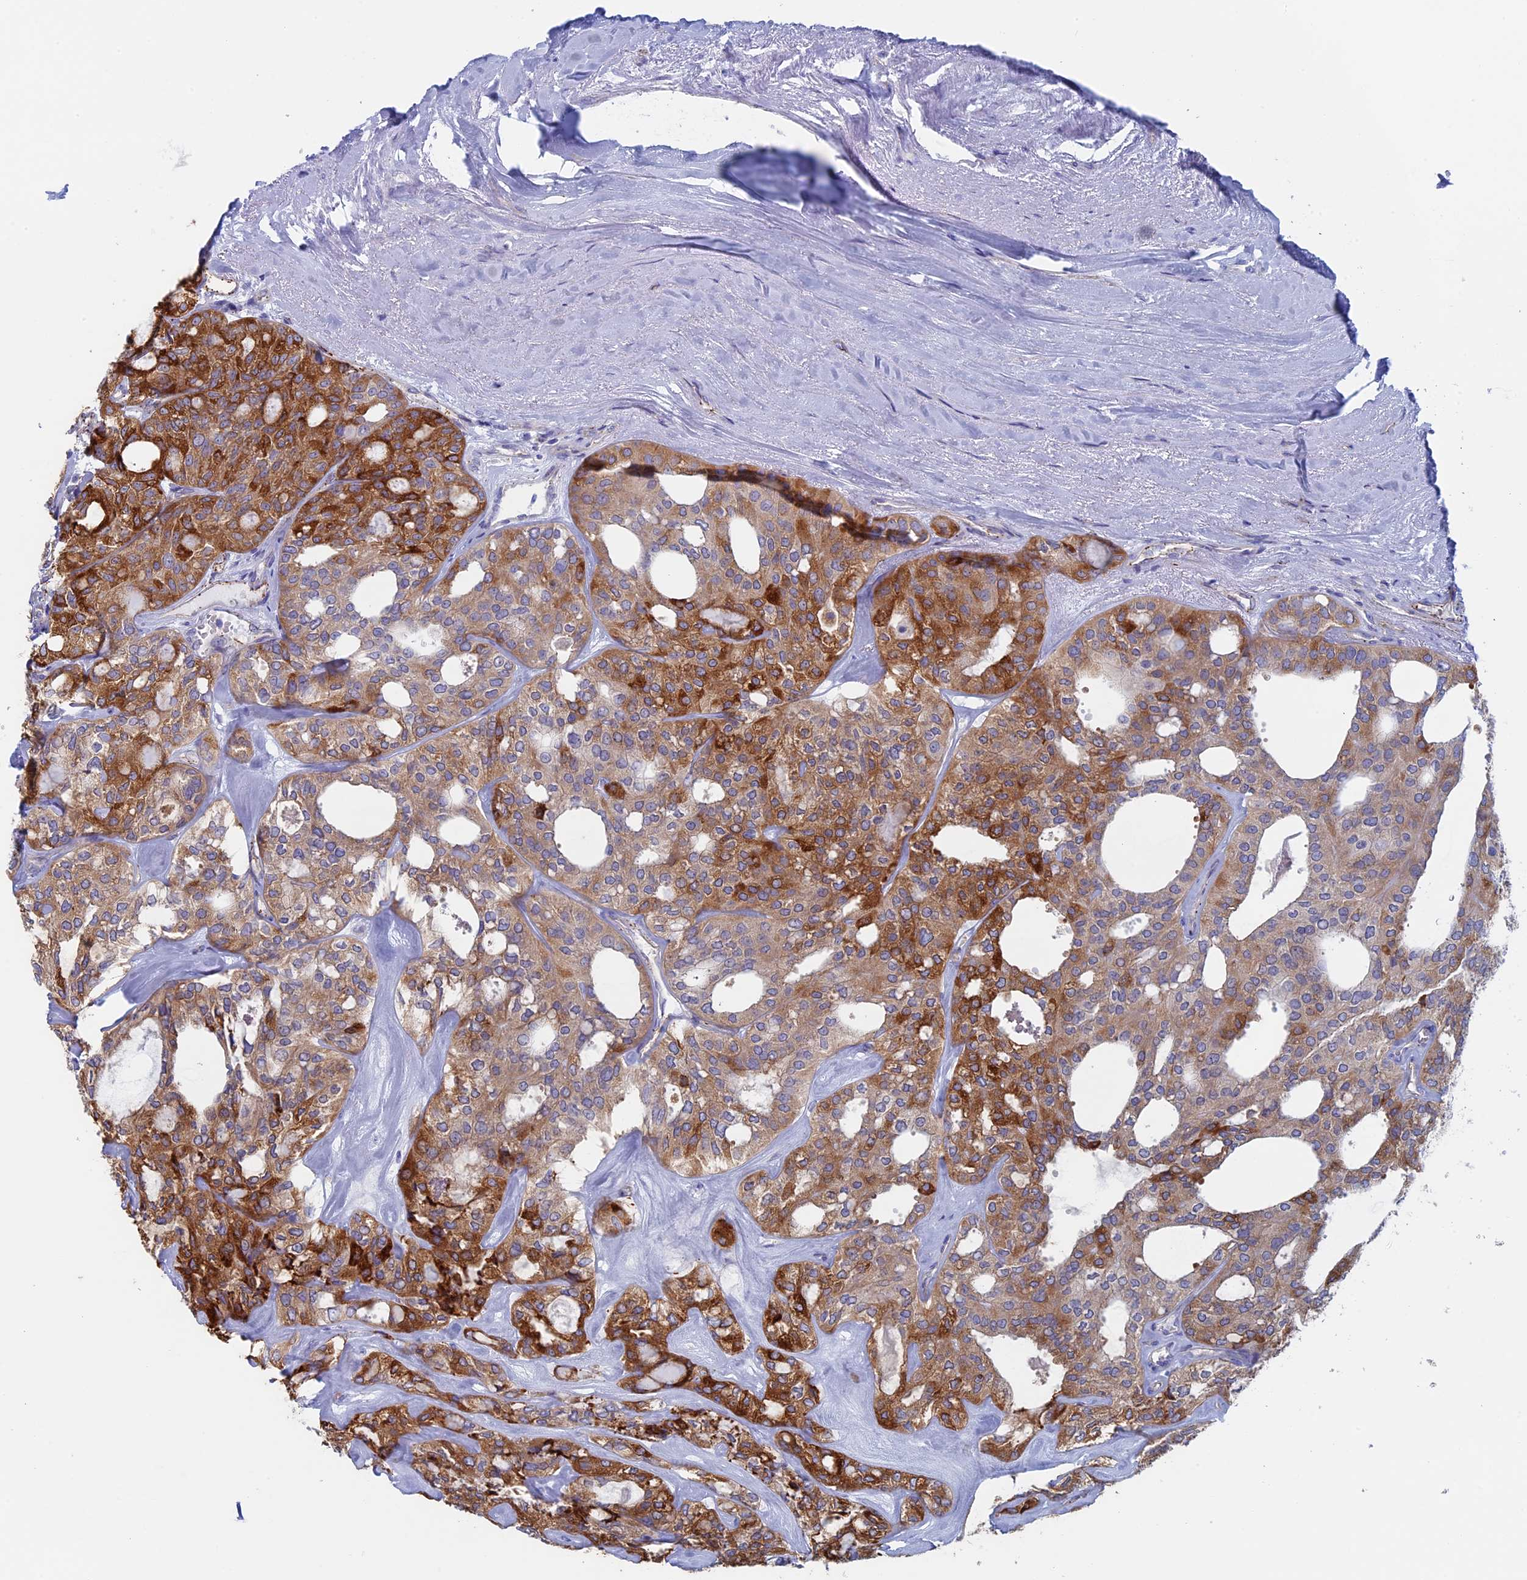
{"staining": {"intensity": "strong", "quantity": "25%-75%", "location": "cytoplasmic/membranous"}, "tissue": "thyroid cancer", "cell_type": "Tumor cells", "image_type": "cancer", "snomed": [{"axis": "morphology", "description": "Follicular adenoma carcinoma, NOS"}, {"axis": "topography", "description": "Thyroid gland"}], "caption": "IHC (DAB) staining of thyroid cancer (follicular adenoma carcinoma) displays strong cytoplasmic/membranous protein positivity in approximately 25%-75% of tumor cells.", "gene": "MAGEB6", "patient": {"sex": "male", "age": 75}}